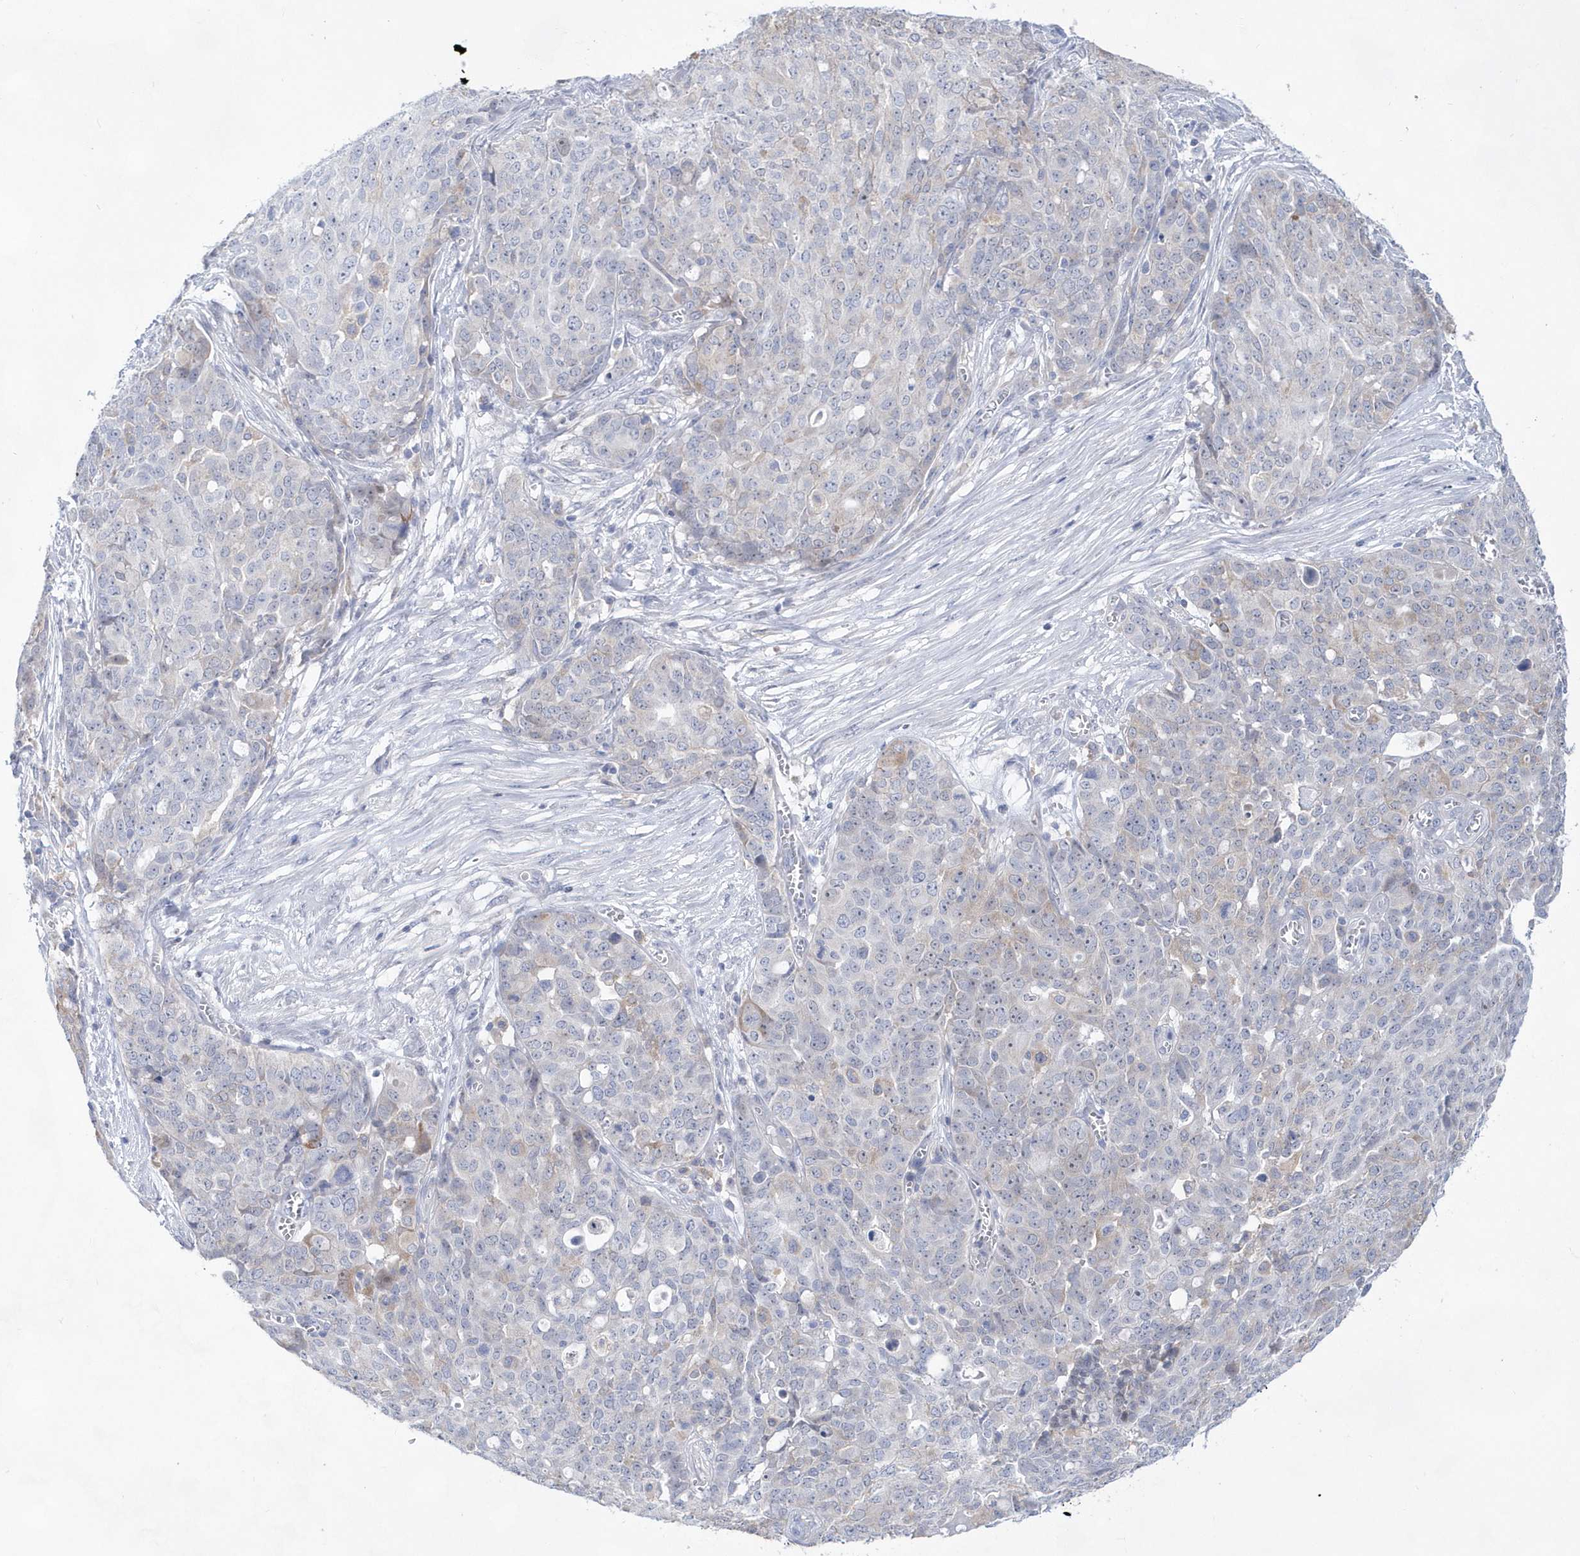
{"staining": {"intensity": "weak", "quantity": "<25%", "location": "cytoplasmic/membranous"}, "tissue": "ovarian cancer", "cell_type": "Tumor cells", "image_type": "cancer", "snomed": [{"axis": "morphology", "description": "Cystadenocarcinoma, serous, NOS"}, {"axis": "topography", "description": "Soft tissue"}, {"axis": "topography", "description": "Ovary"}], "caption": "This image is of ovarian serous cystadenocarcinoma stained with IHC to label a protein in brown with the nuclei are counter-stained blue. There is no expression in tumor cells. (Immunohistochemistry, brightfield microscopy, high magnification).", "gene": "BDH2", "patient": {"sex": "female", "age": 57}}